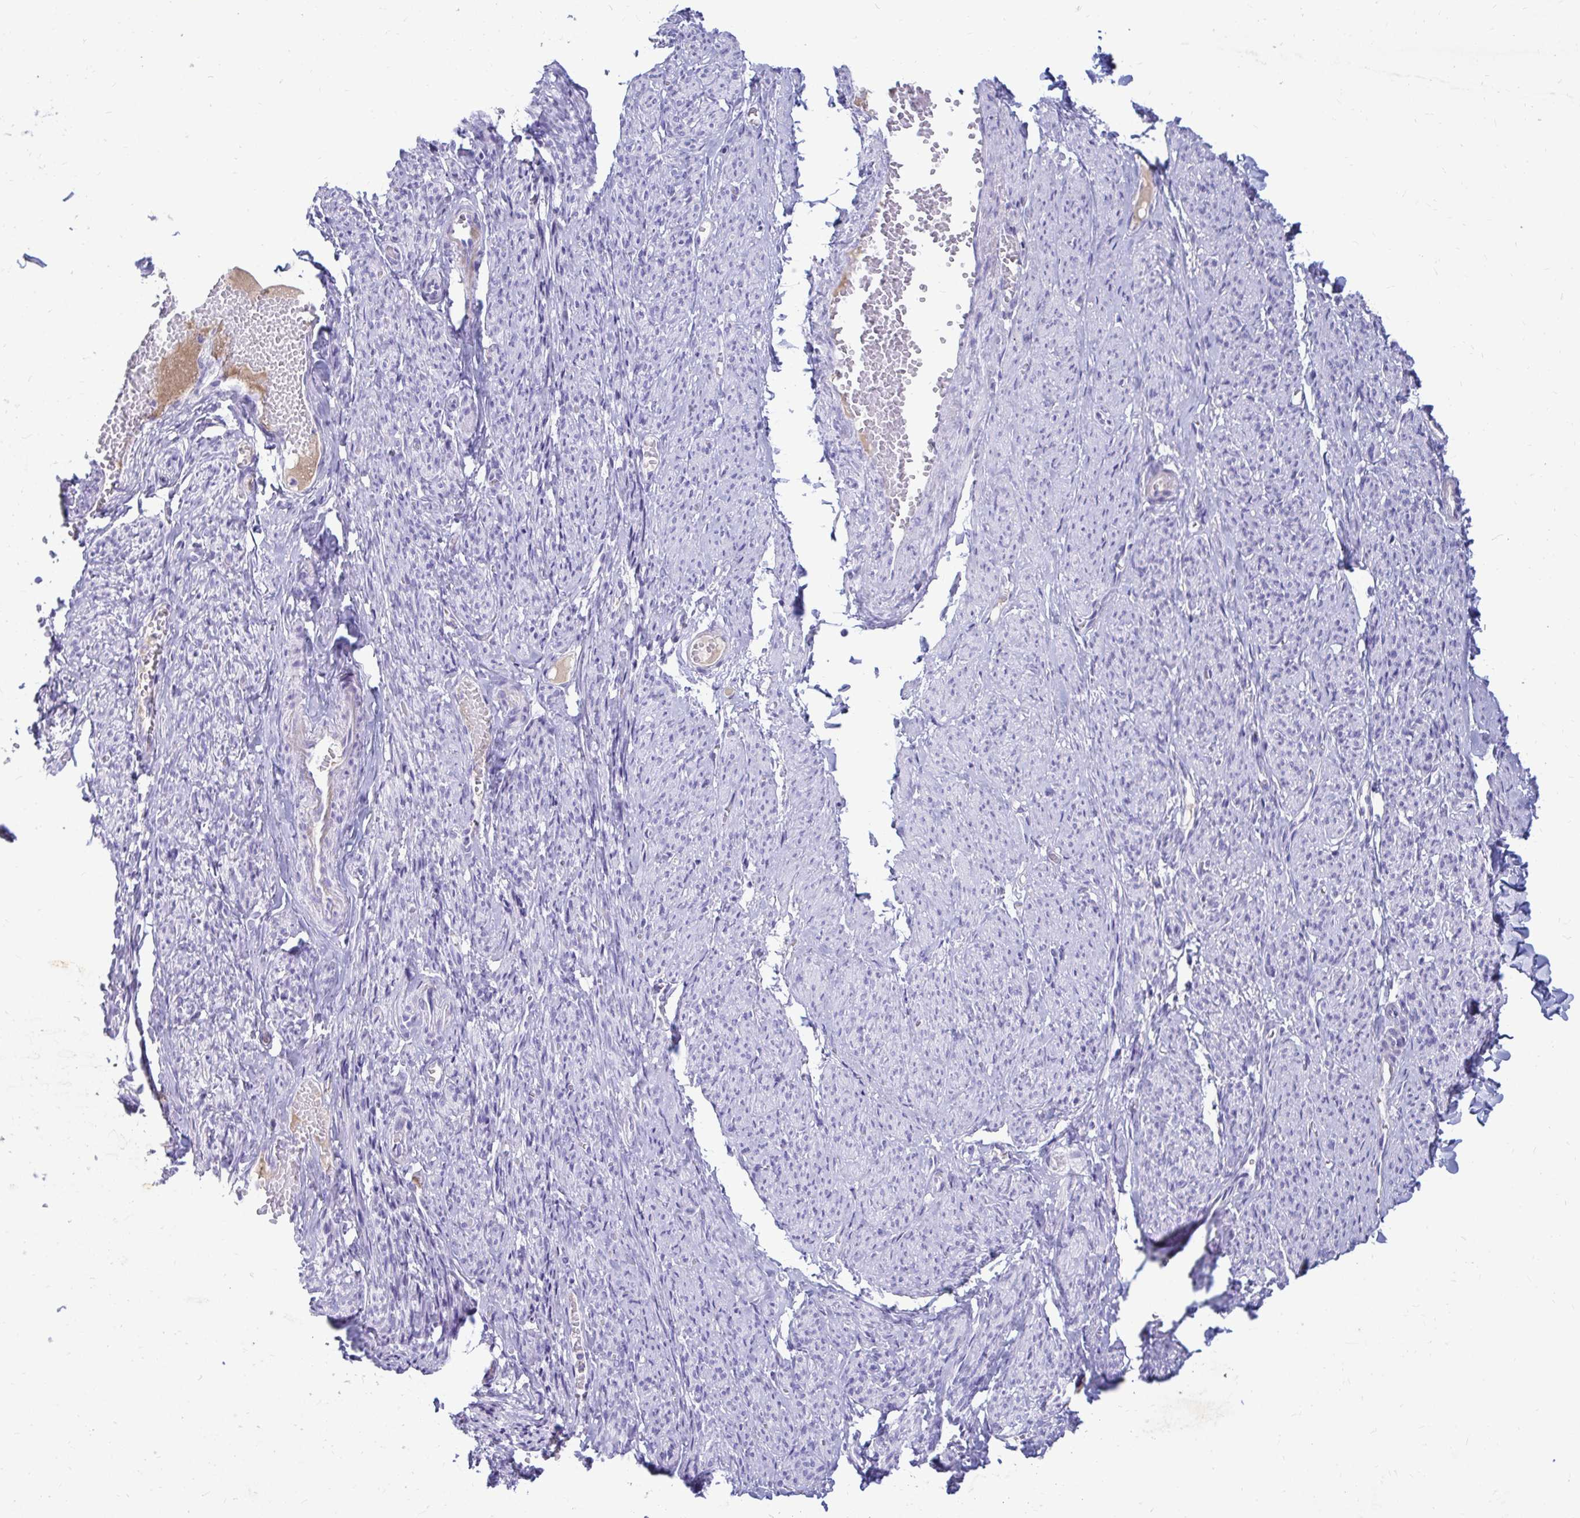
{"staining": {"intensity": "negative", "quantity": "none", "location": "none"}, "tissue": "smooth muscle", "cell_type": "Smooth muscle cells", "image_type": "normal", "snomed": [{"axis": "morphology", "description": "Normal tissue, NOS"}, {"axis": "topography", "description": "Smooth muscle"}], "caption": "Photomicrograph shows no protein staining in smooth muscle cells of unremarkable smooth muscle.", "gene": "NANOGNB", "patient": {"sex": "female", "age": 65}}